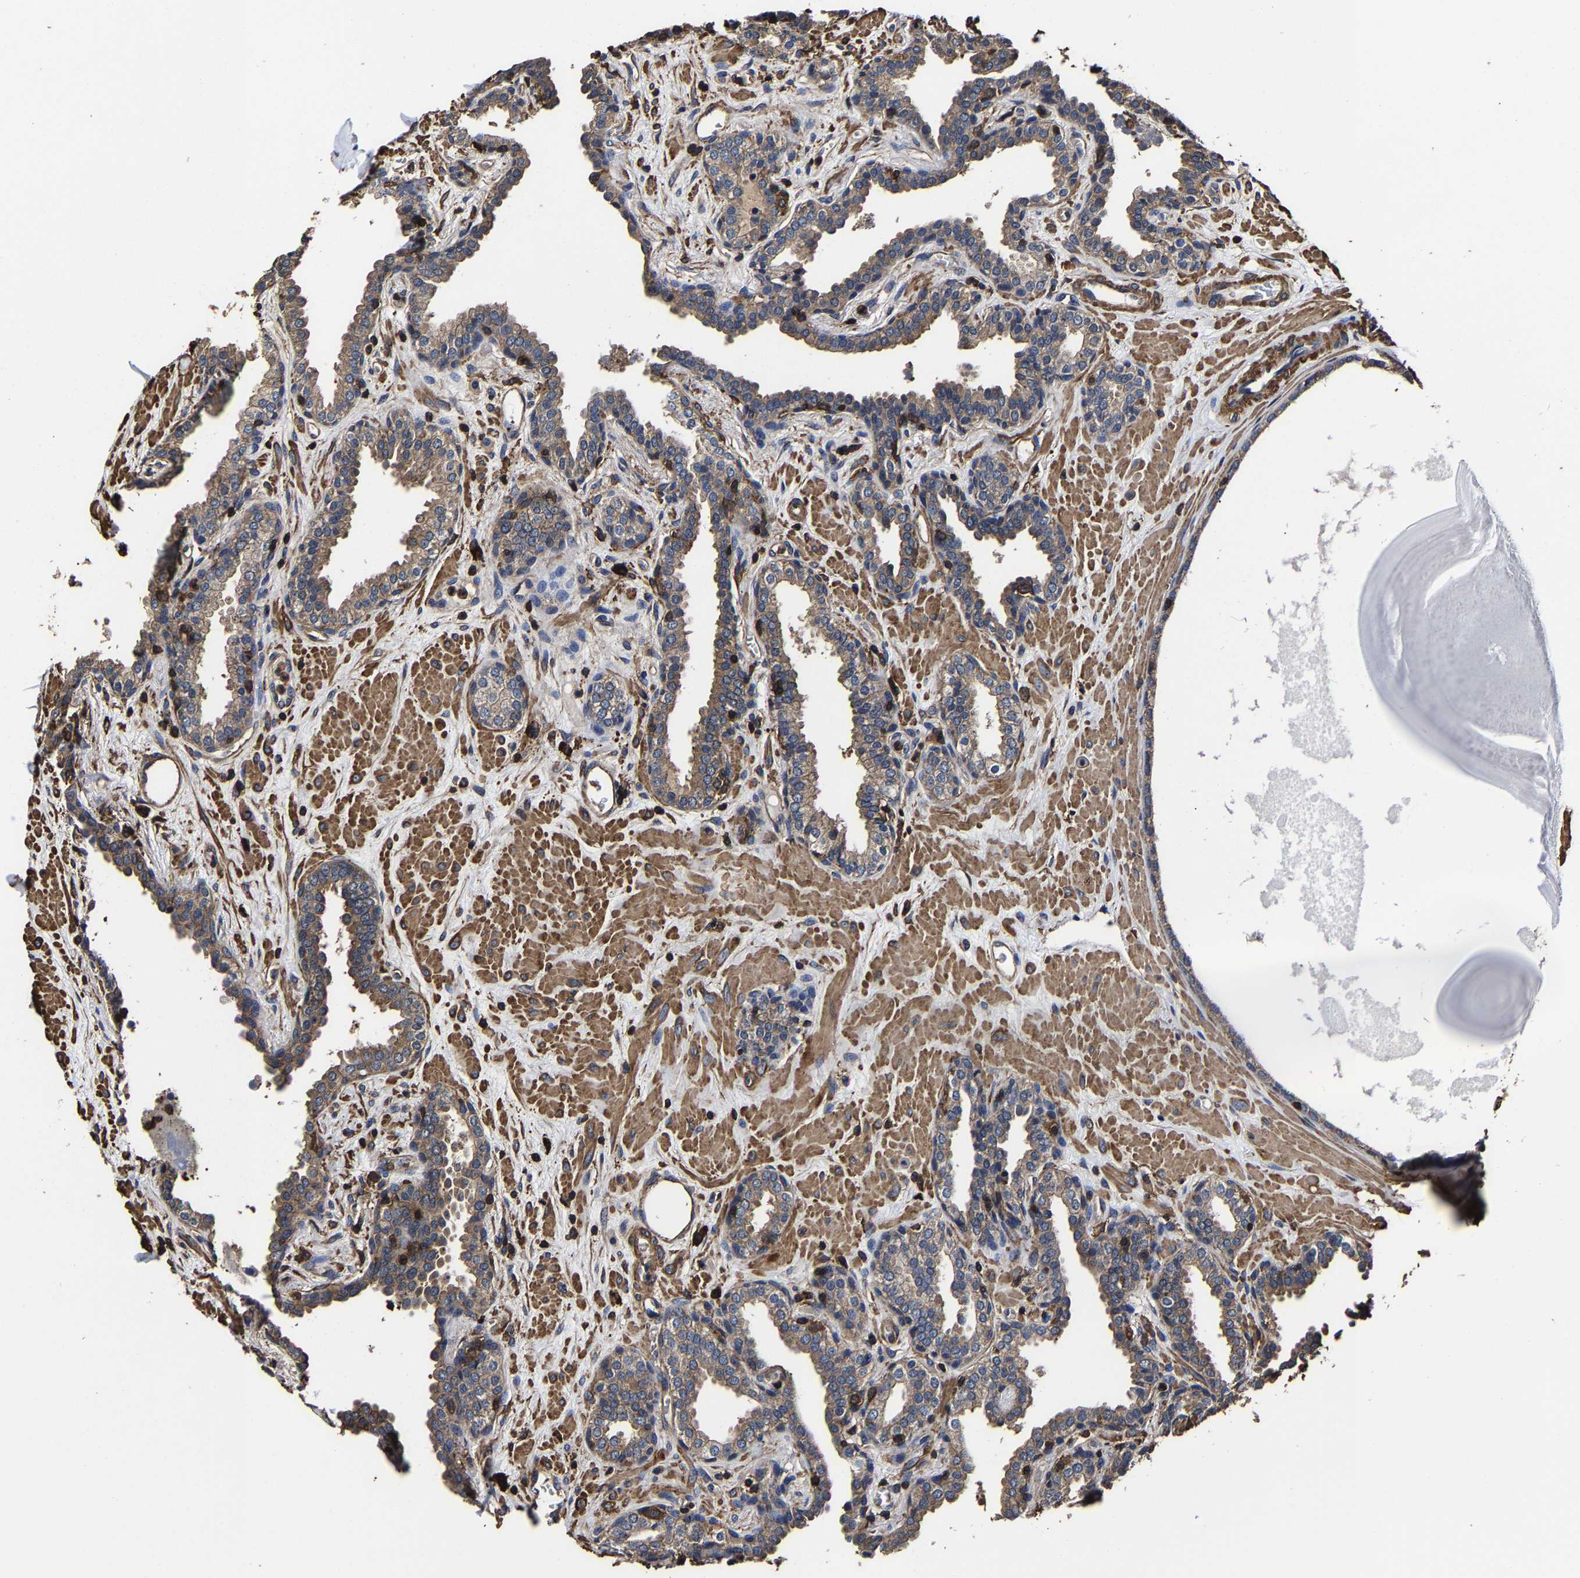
{"staining": {"intensity": "weak", "quantity": "25%-75%", "location": "cytoplasmic/membranous"}, "tissue": "prostate", "cell_type": "Glandular cells", "image_type": "normal", "snomed": [{"axis": "morphology", "description": "Normal tissue, NOS"}, {"axis": "topography", "description": "Prostate"}], "caption": "Protein positivity by immunohistochemistry (IHC) shows weak cytoplasmic/membranous positivity in approximately 25%-75% of glandular cells in unremarkable prostate. The protein of interest is shown in brown color, while the nuclei are stained blue.", "gene": "SSH3", "patient": {"sex": "male", "age": 51}}